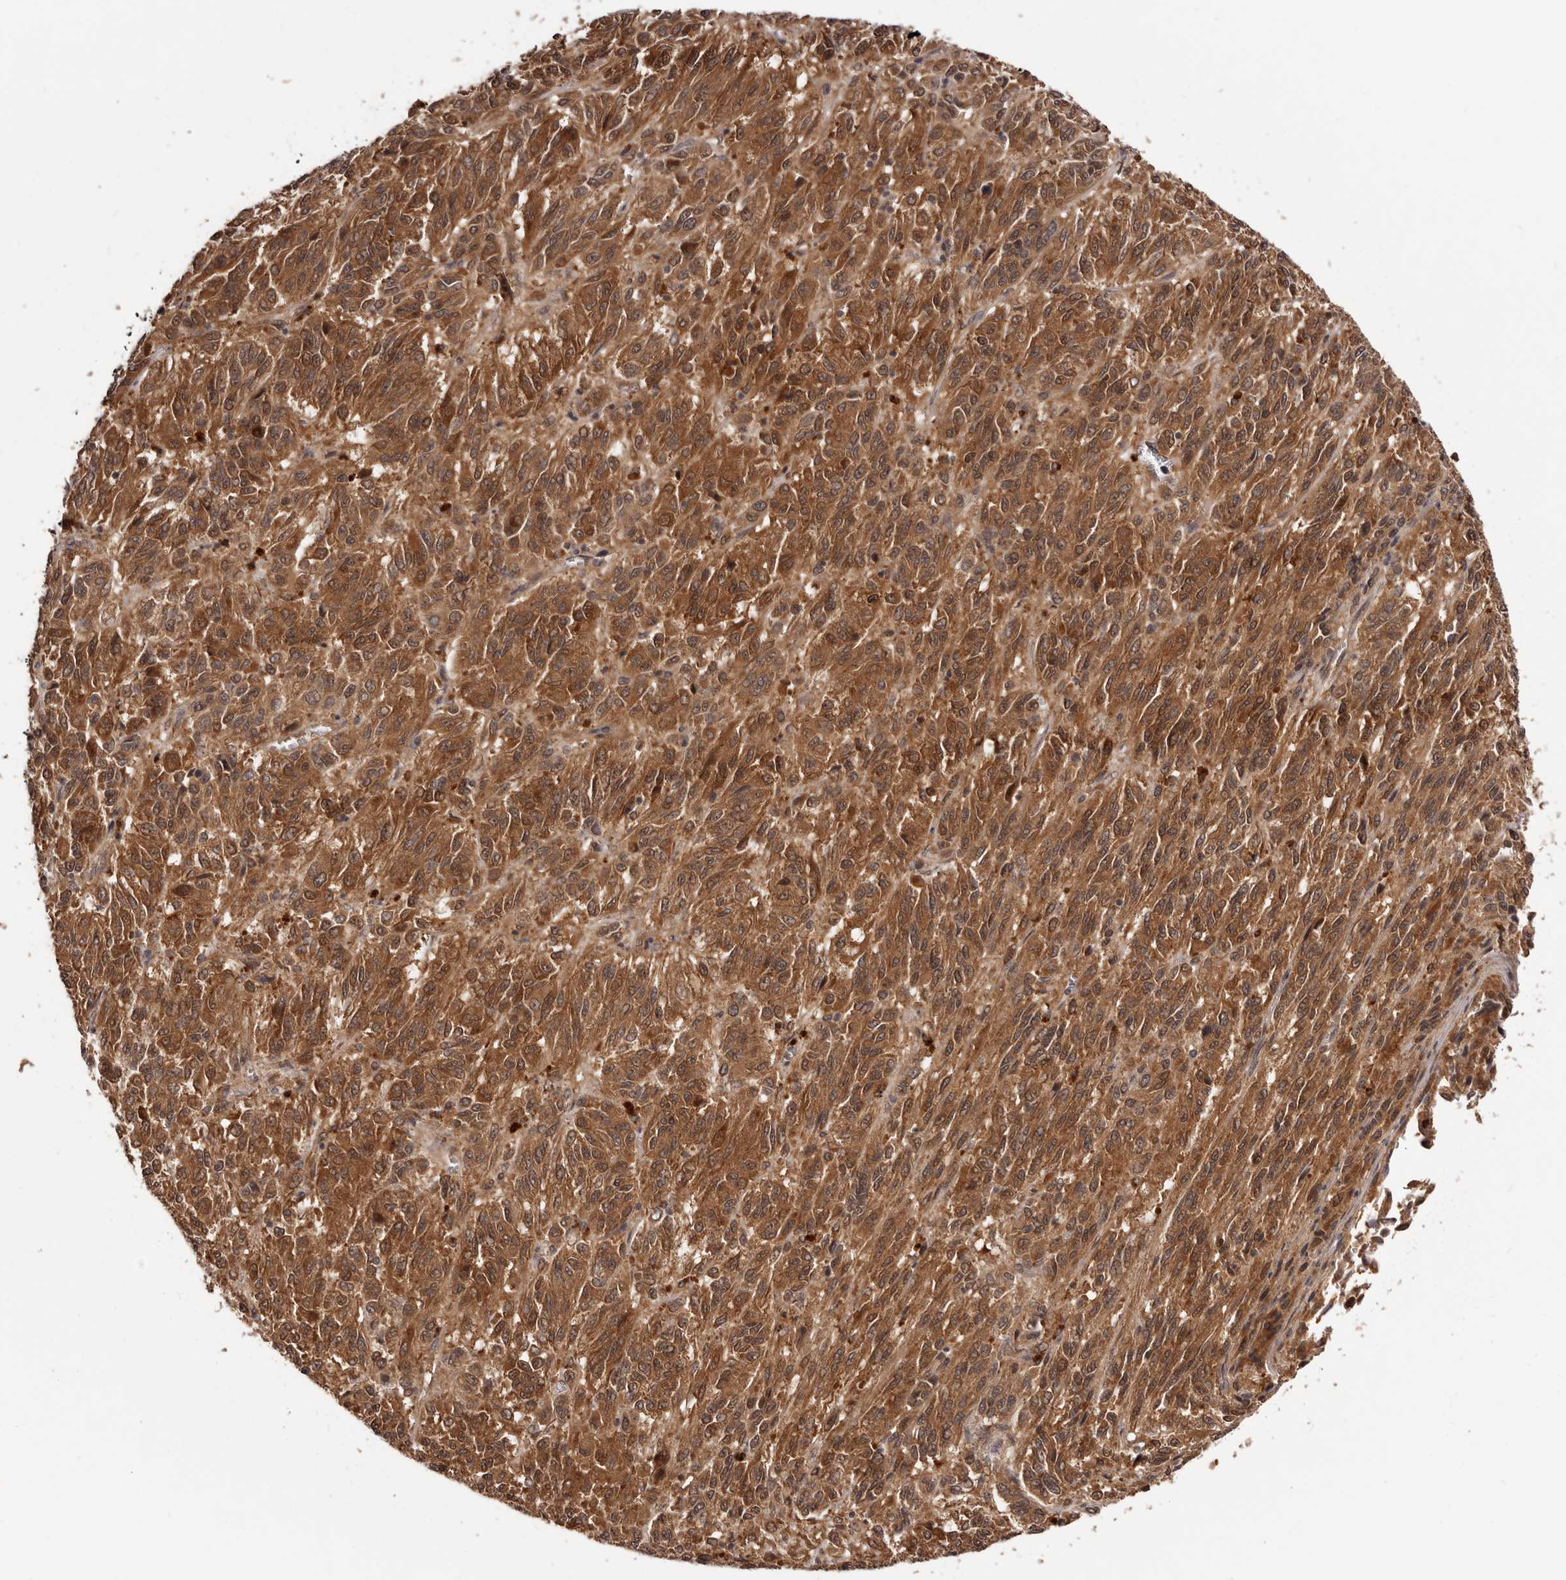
{"staining": {"intensity": "moderate", "quantity": ">75%", "location": "cytoplasmic/membranous"}, "tissue": "melanoma", "cell_type": "Tumor cells", "image_type": "cancer", "snomed": [{"axis": "morphology", "description": "Malignant melanoma, Metastatic site"}, {"axis": "topography", "description": "Lung"}], "caption": "The histopathology image exhibits immunohistochemical staining of melanoma. There is moderate cytoplasmic/membranous positivity is seen in approximately >75% of tumor cells.", "gene": "MDP1", "patient": {"sex": "male", "age": 64}}